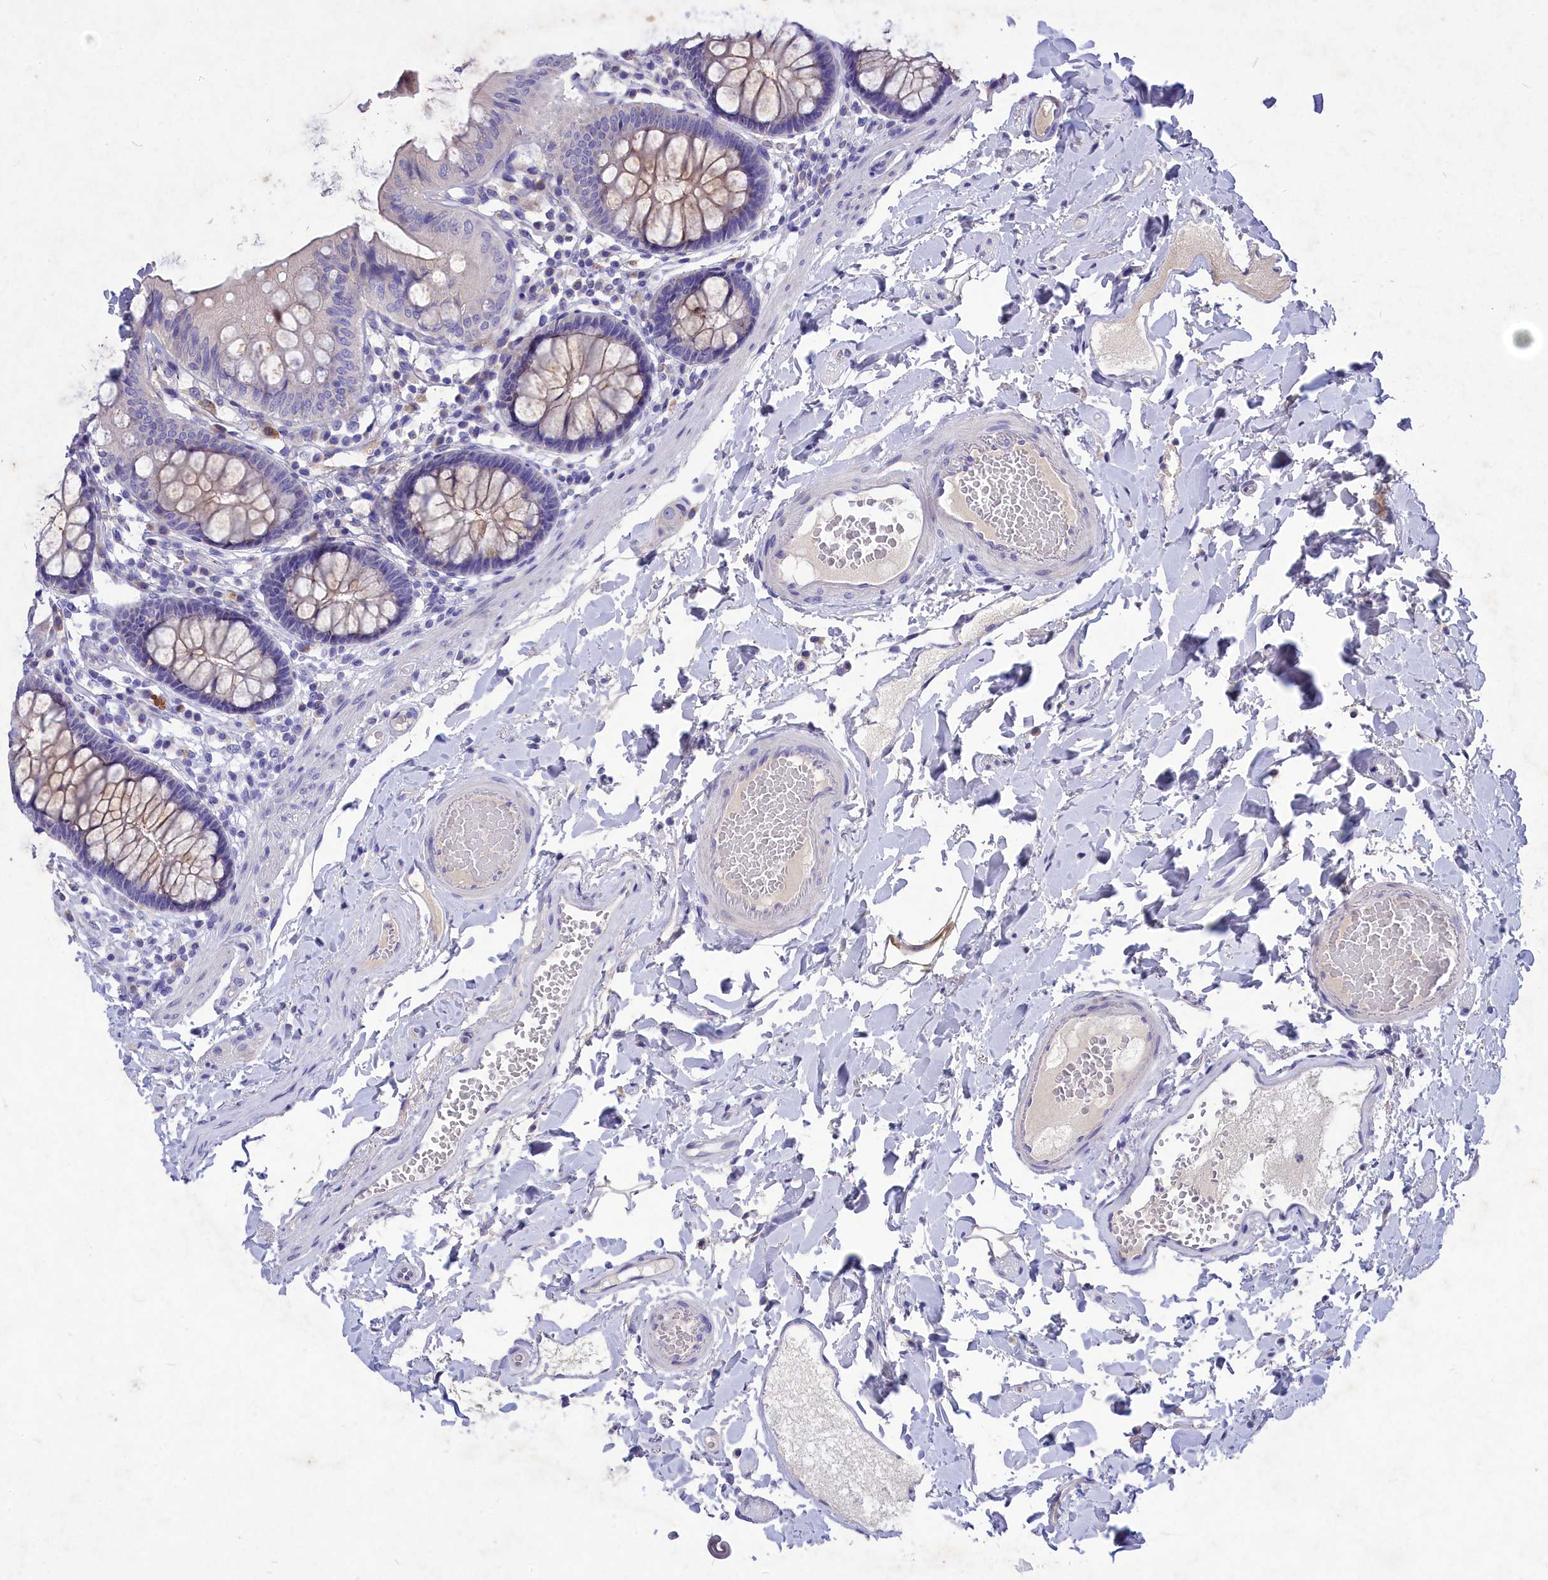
{"staining": {"intensity": "negative", "quantity": "none", "location": "none"}, "tissue": "colon", "cell_type": "Endothelial cells", "image_type": "normal", "snomed": [{"axis": "morphology", "description": "Normal tissue, NOS"}, {"axis": "topography", "description": "Colon"}], "caption": "An IHC micrograph of unremarkable colon is shown. There is no staining in endothelial cells of colon. The staining is performed using DAB brown chromogen with nuclei counter-stained in using hematoxylin.", "gene": "DEFB119", "patient": {"sex": "male", "age": 84}}